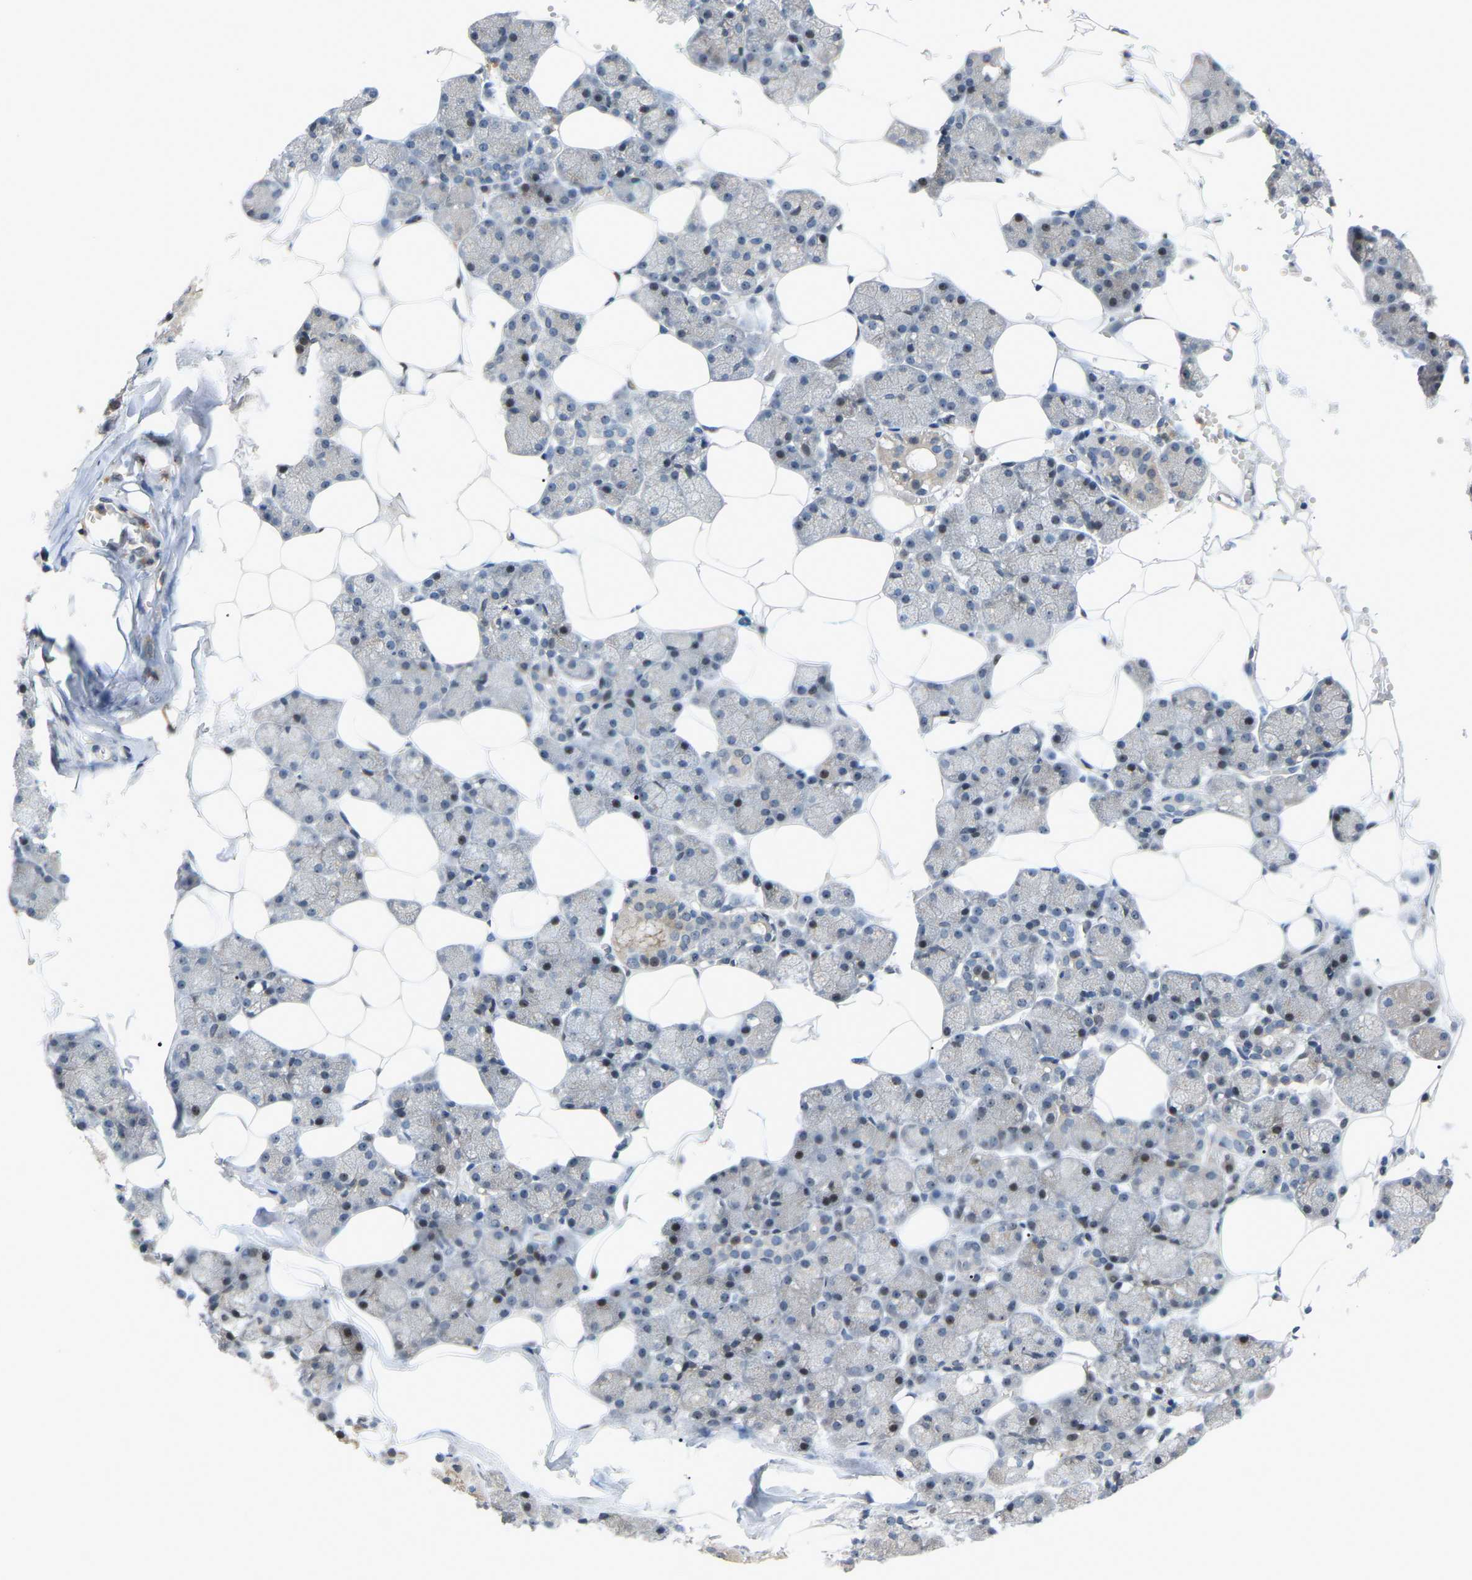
{"staining": {"intensity": "weak", "quantity": "<25%", "location": "cytoplasmic/membranous,nuclear"}, "tissue": "salivary gland", "cell_type": "Glandular cells", "image_type": "normal", "snomed": [{"axis": "morphology", "description": "Normal tissue, NOS"}, {"axis": "topography", "description": "Salivary gland"}], "caption": "Normal salivary gland was stained to show a protein in brown. There is no significant positivity in glandular cells.", "gene": "CROT", "patient": {"sex": "male", "age": 62}}